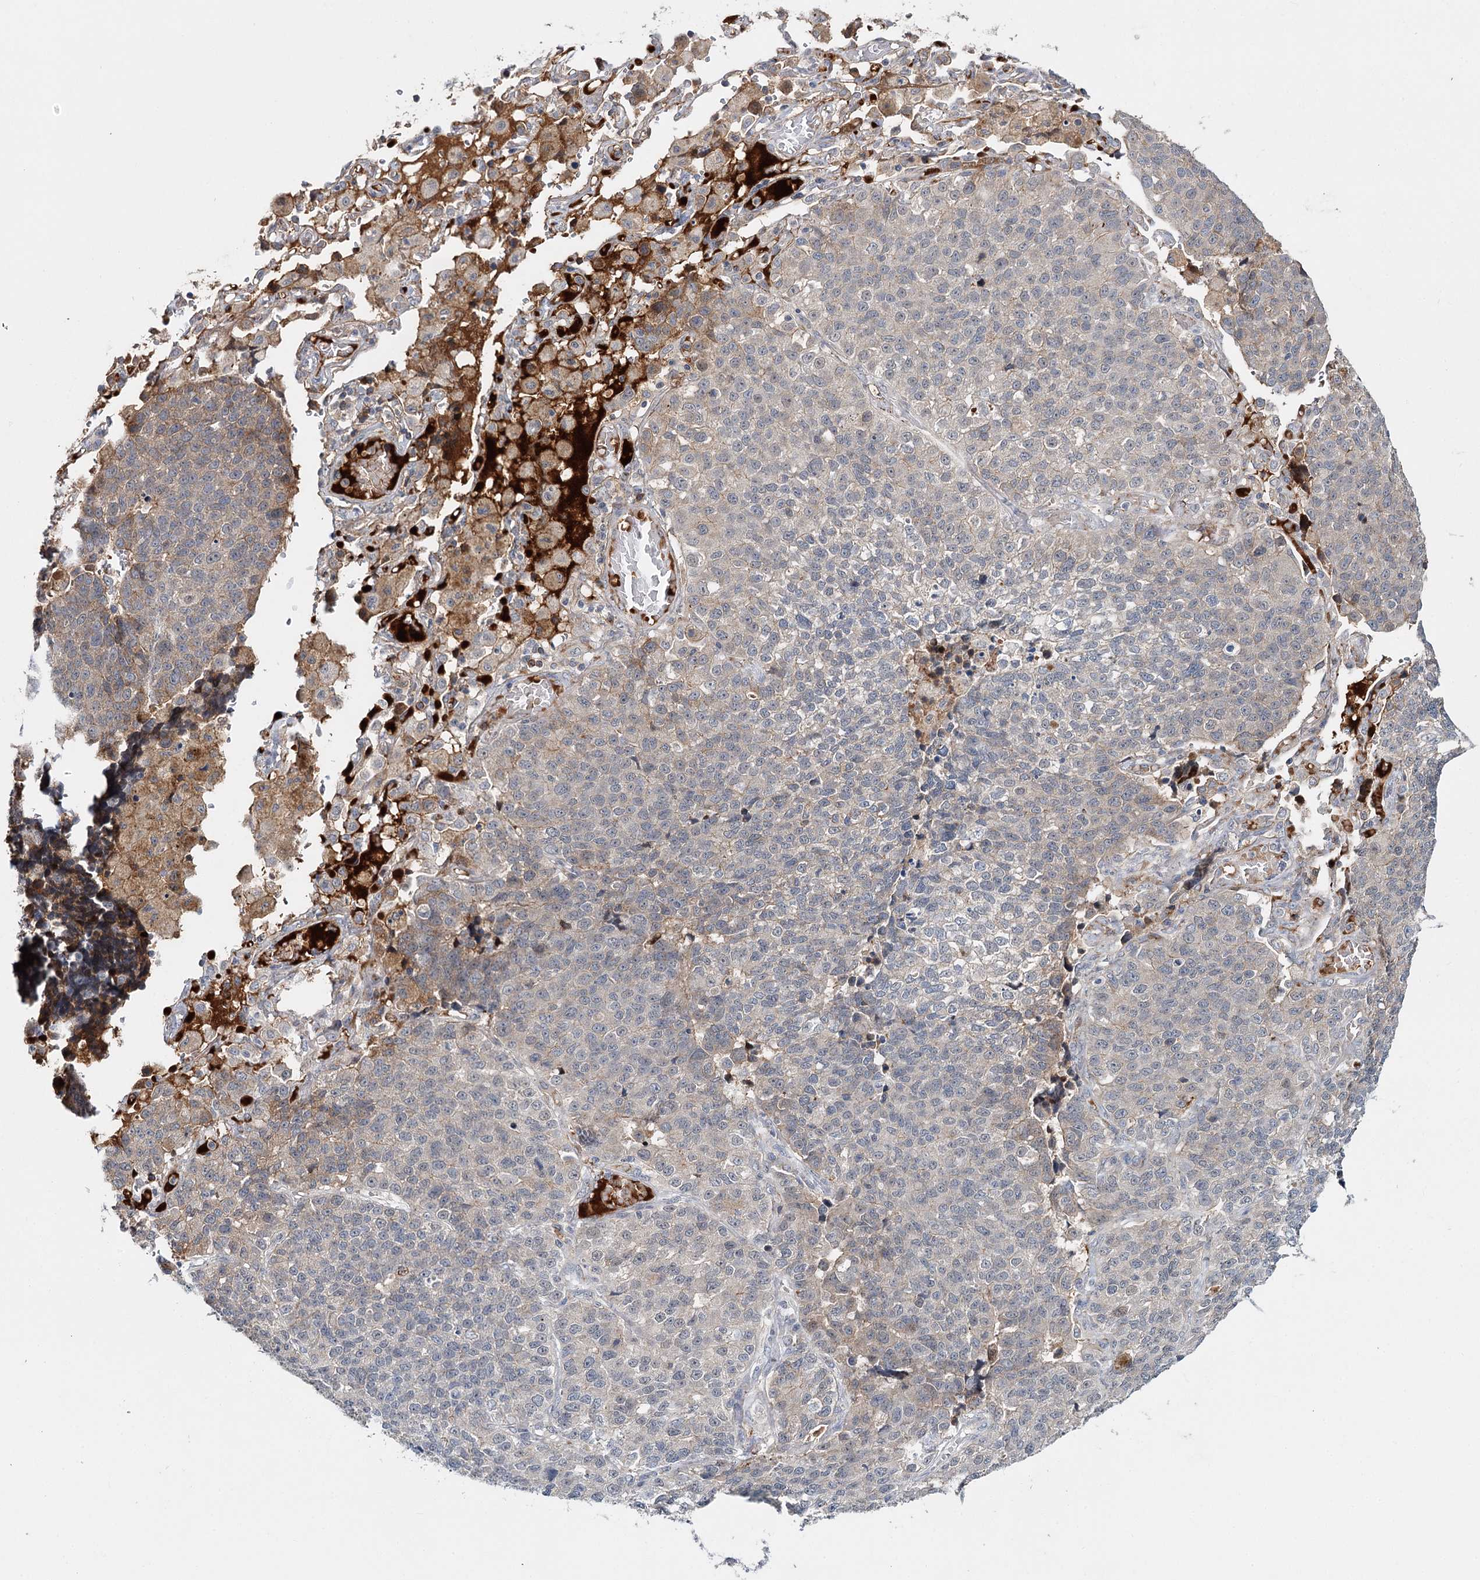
{"staining": {"intensity": "negative", "quantity": "none", "location": "none"}, "tissue": "lung cancer", "cell_type": "Tumor cells", "image_type": "cancer", "snomed": [{"axis": "morphology", "description": "Adenocarcinoma, NOS"}, {"axis": "topography", "description": "Lung"}], "caption": "IHC histopathology image of human lung cancer (adenocarcinoma) stained for a protein (brown), which reveals no staining in tumor cells.", "gene": "PKP4", "patient": {"sex": "male", "age": 49}}